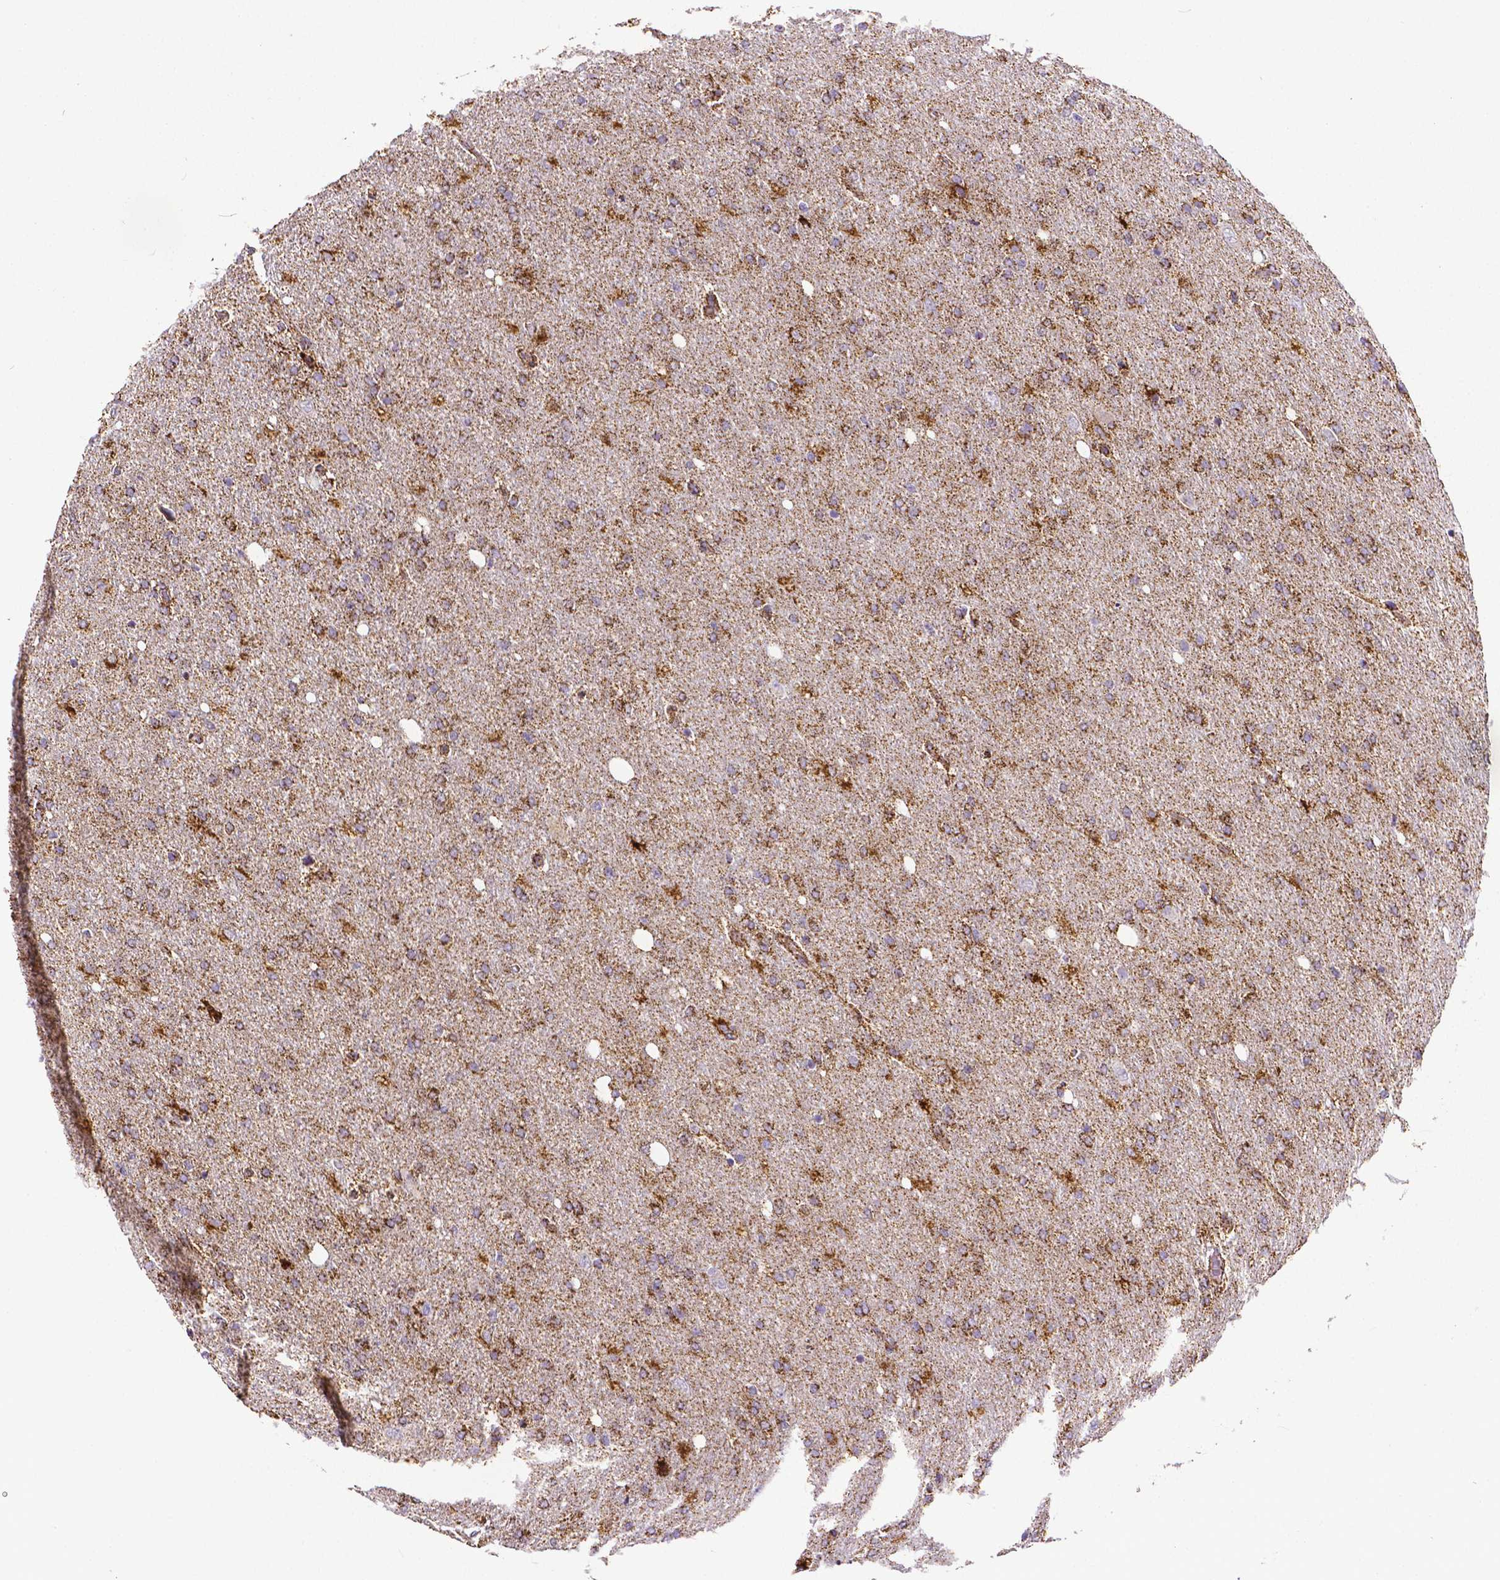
{"staining": {"intensity": "moderate", "quantity": ">75%", "location": "cytoplasmic/membranous"}, "tissue": "glioma", "cell_type": "Tumor cells", "image_type": "cancer", "snomed": [{"axis": "morphology", "description": "Glioma, malignant, High grade"}, {"axis": "topography", "description": "Cerebral cortex"}], "caption": "Tumor cells show medium levels of moderate cytoplasmic/membranous staining in about >75% of cells in human glioma.", "gene": "MACC1", "patient": {"sex": "male", "age": 70}}